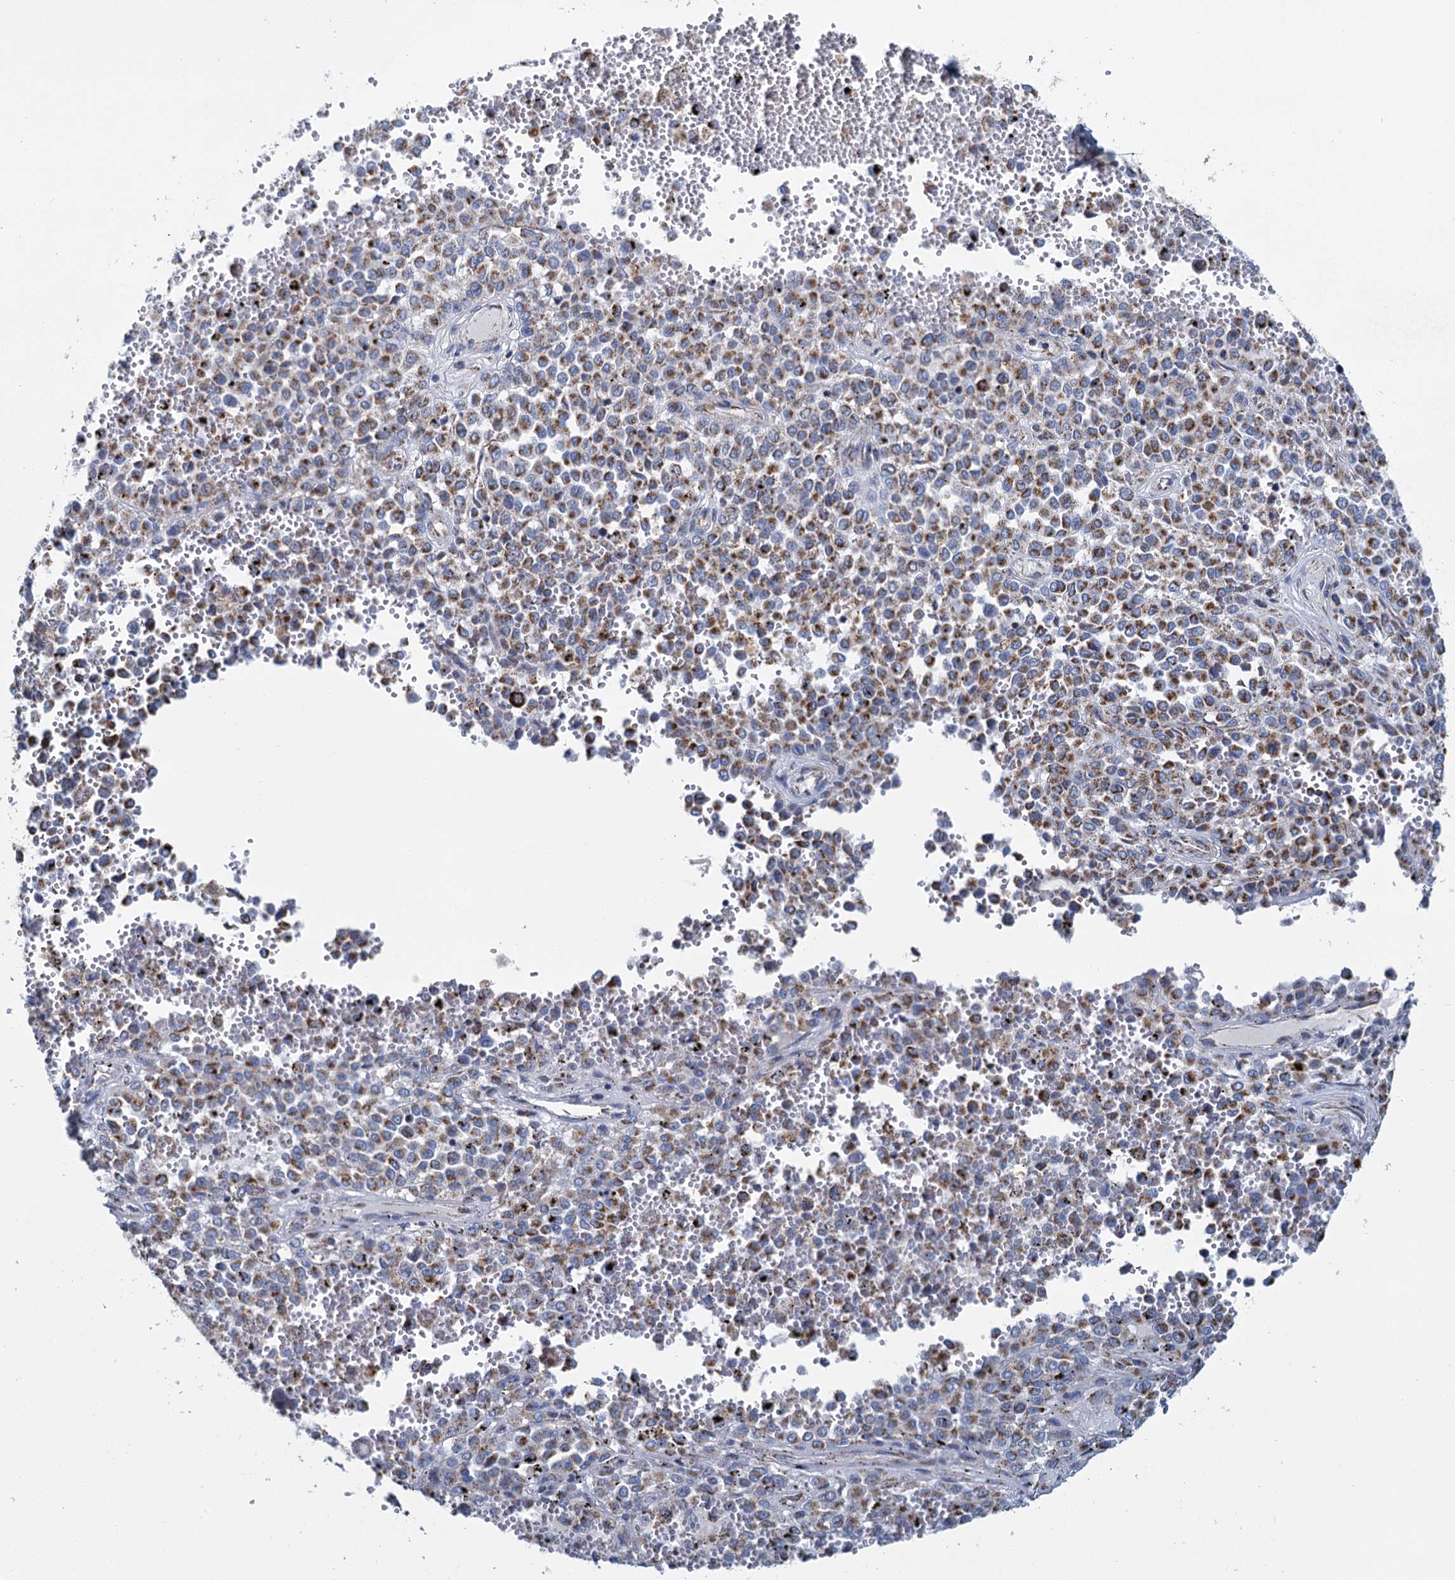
{"staining": {"intensity": "moderate", "quantity": ">75%", "location": "cytoplasmic/membranous"}, "tissue": "melanoma", "cell_type": "Tumor cells", "image_type": "cancer", "snomed": [{"axis": "morphology", "description": "Malignant melanoma, Metastatic site"}, {"axis": "topography", "description": "Pancreas"}], "caption": "Immunohistochemical staining of malignant melanoma (metastatic site) exhibits medium levels of moderate cytoplasmic/membranous staining in approximately >75% of tumor cells.", "gene": "CCP110", "patient": {"sex": "female", "age": 30}}